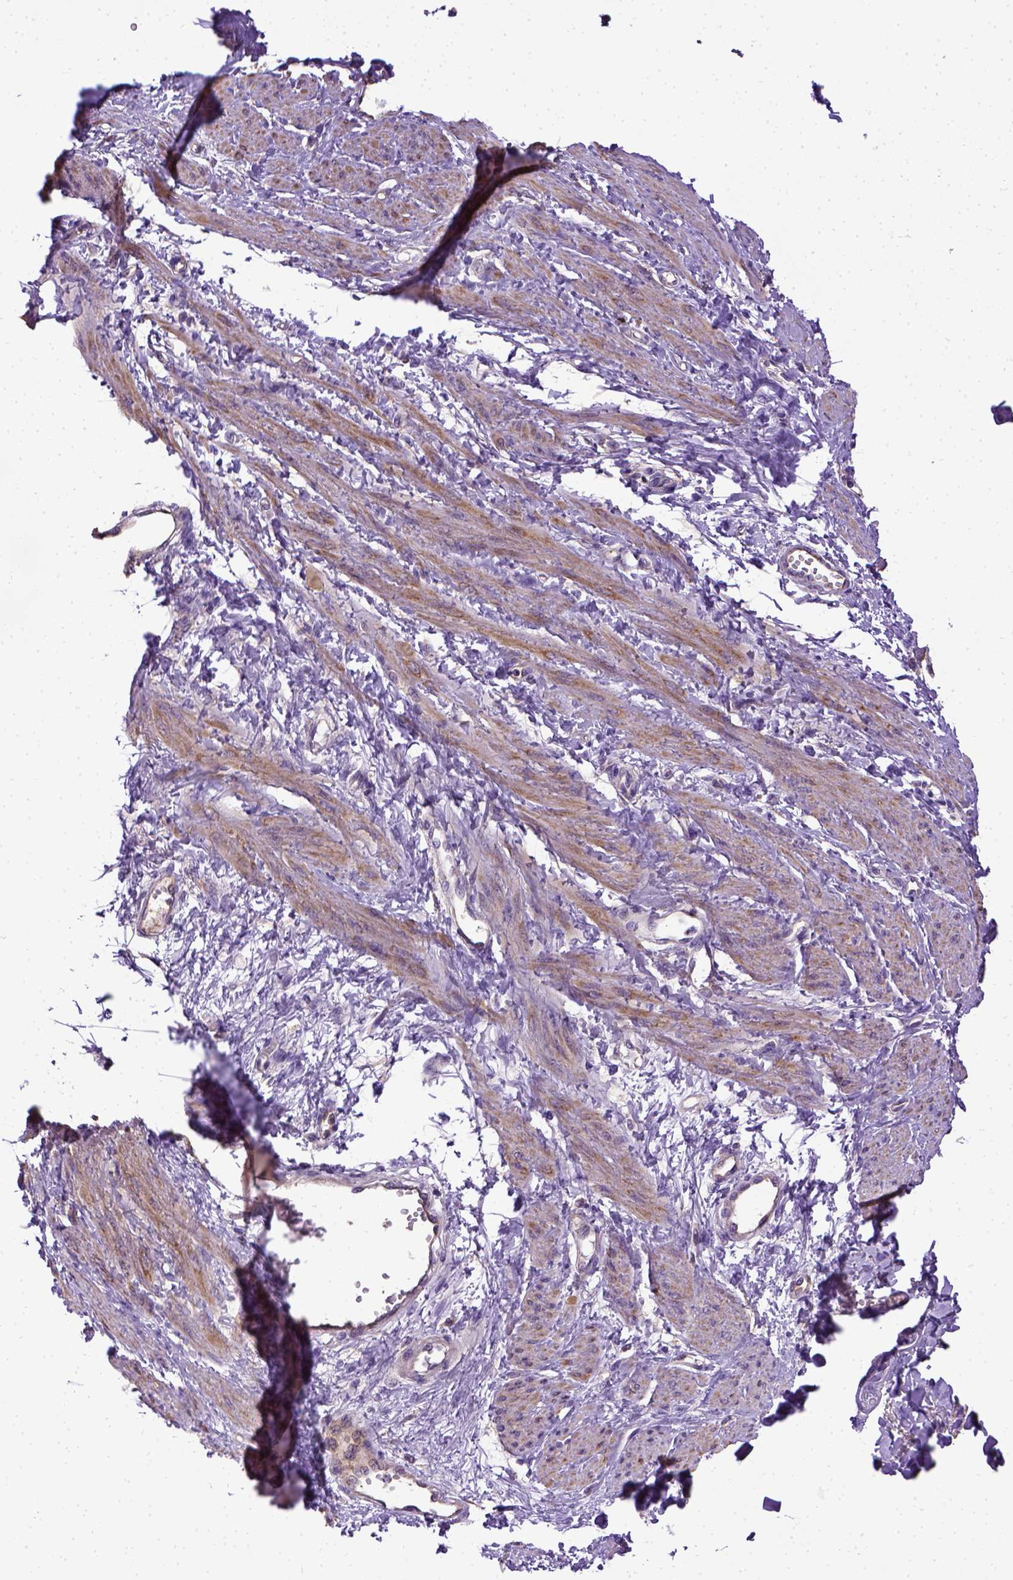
{"staining": {"intensity": "weak", "quantity": "25%-75%", "location": "cytoplasmic/membranous"}, "tissue": "smooth muscle", "cell_type": "Smooth muscle cells", "image_type": "normal", "snomed": [{"axis": "morphology", "description": "Normal tissue, NOS"}, {"axis": "topography", "description": "Smooth muscle"}, {"axis": "topography", "description": "Uterus"}], "caption": "Protein expression analysis of normal smooth muscle shows weak cytoplasmic/membranous staining in approximately 25%-75% of smooth muscle cells.", "gene": "ENG", "patient": {"sex": "female", "age": 39}}